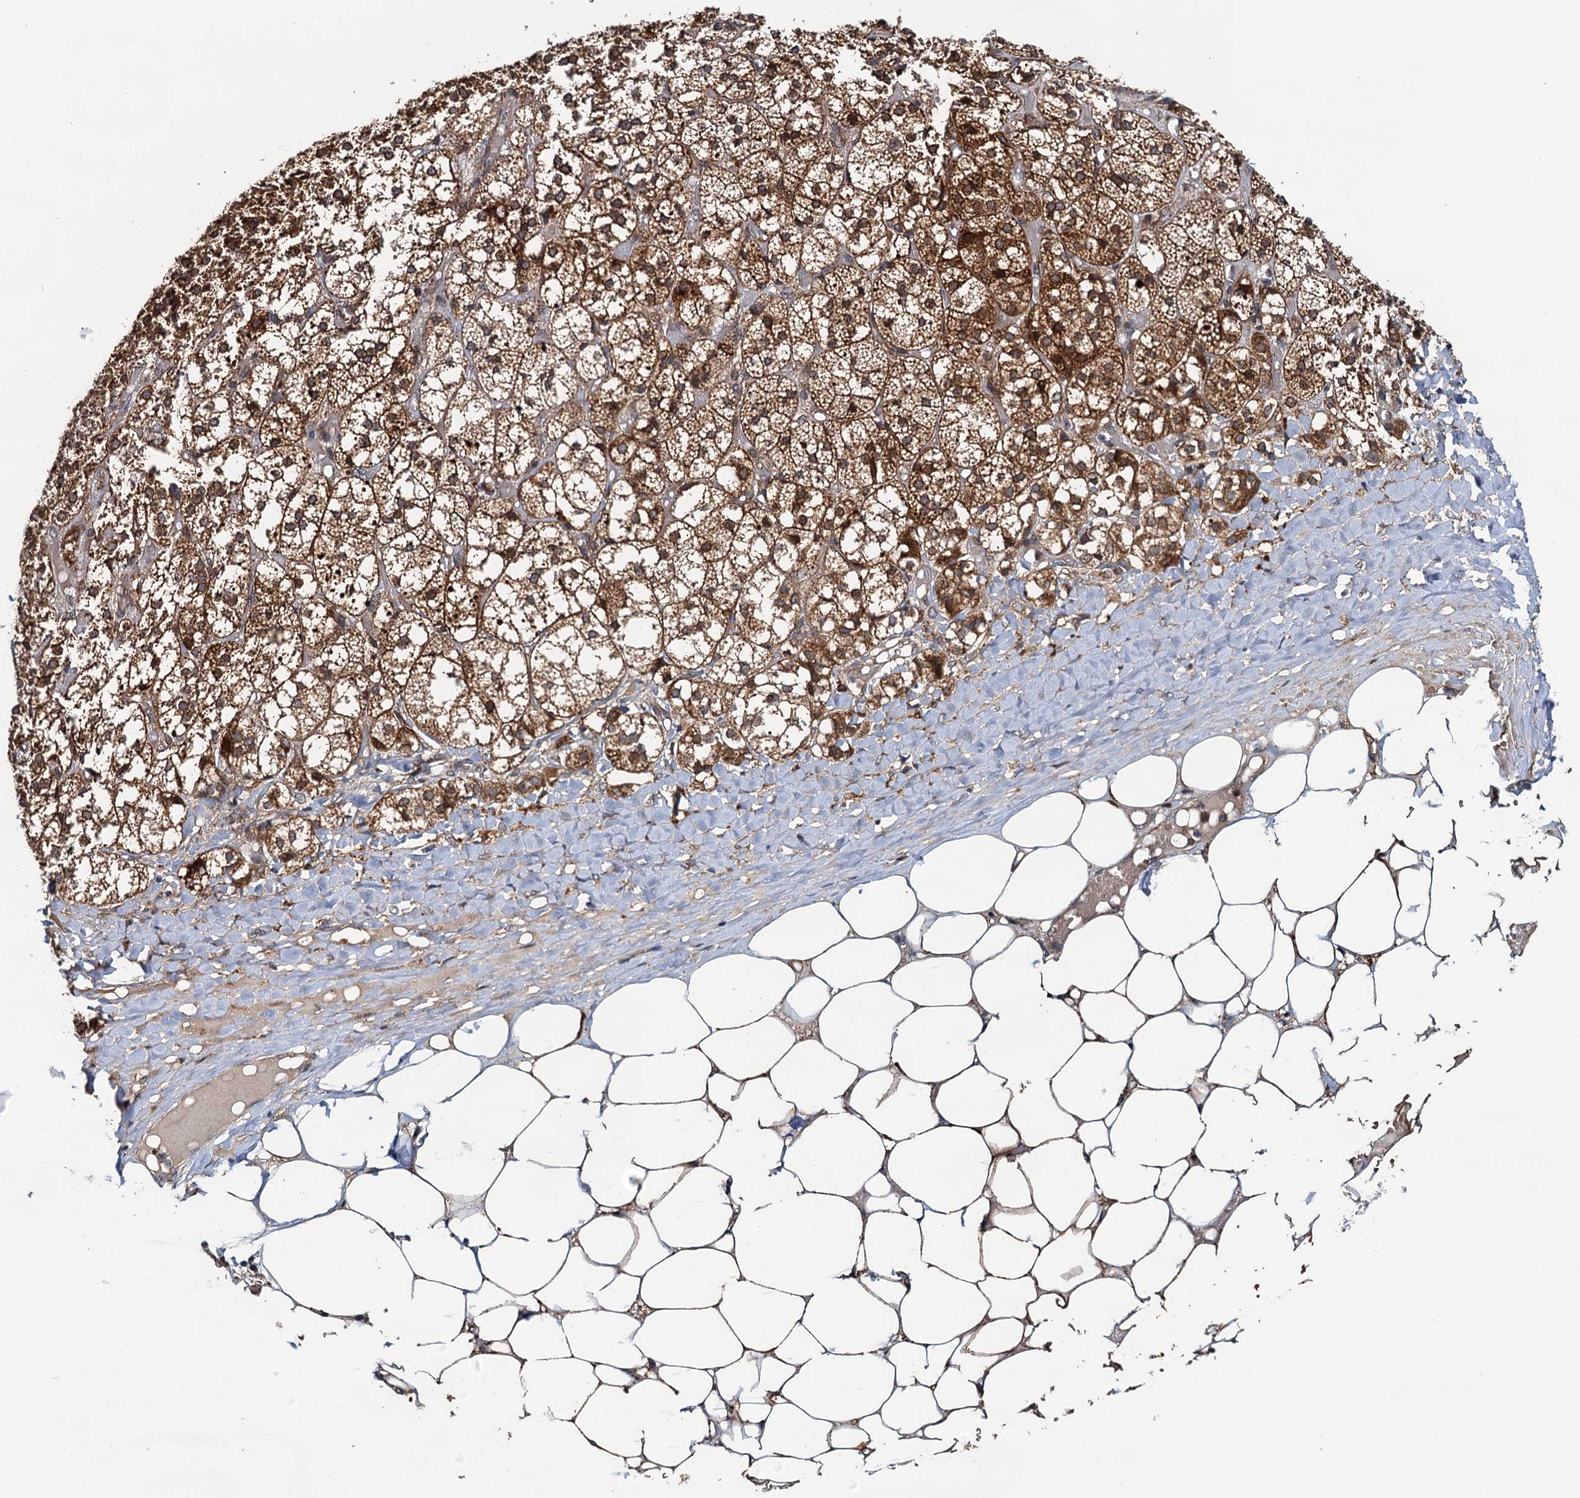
{"staining": {"intensity": "strong", "quantity": ">75%", "location": "cytoplasmic/membranous,nuclear"}, "tissue": "adrenal gland", "cell_type": "Glandular cells", "image_type": "normal", "snomed": [{"axis": "morphology", "description": "Normal tissue, NOS"}, {"axis": "topography", "description": "Adrenal gland"}], "caption": "High-power microscopy captured an IHC image of benign adrenal gland, revealing strong cytoplasmic/membranous,nuclear positivity in about >75% of glandular cells. Nuclei are stained in blue.", "gene": "AAGAB", "patient": {"sex": "female", "age": 61}}